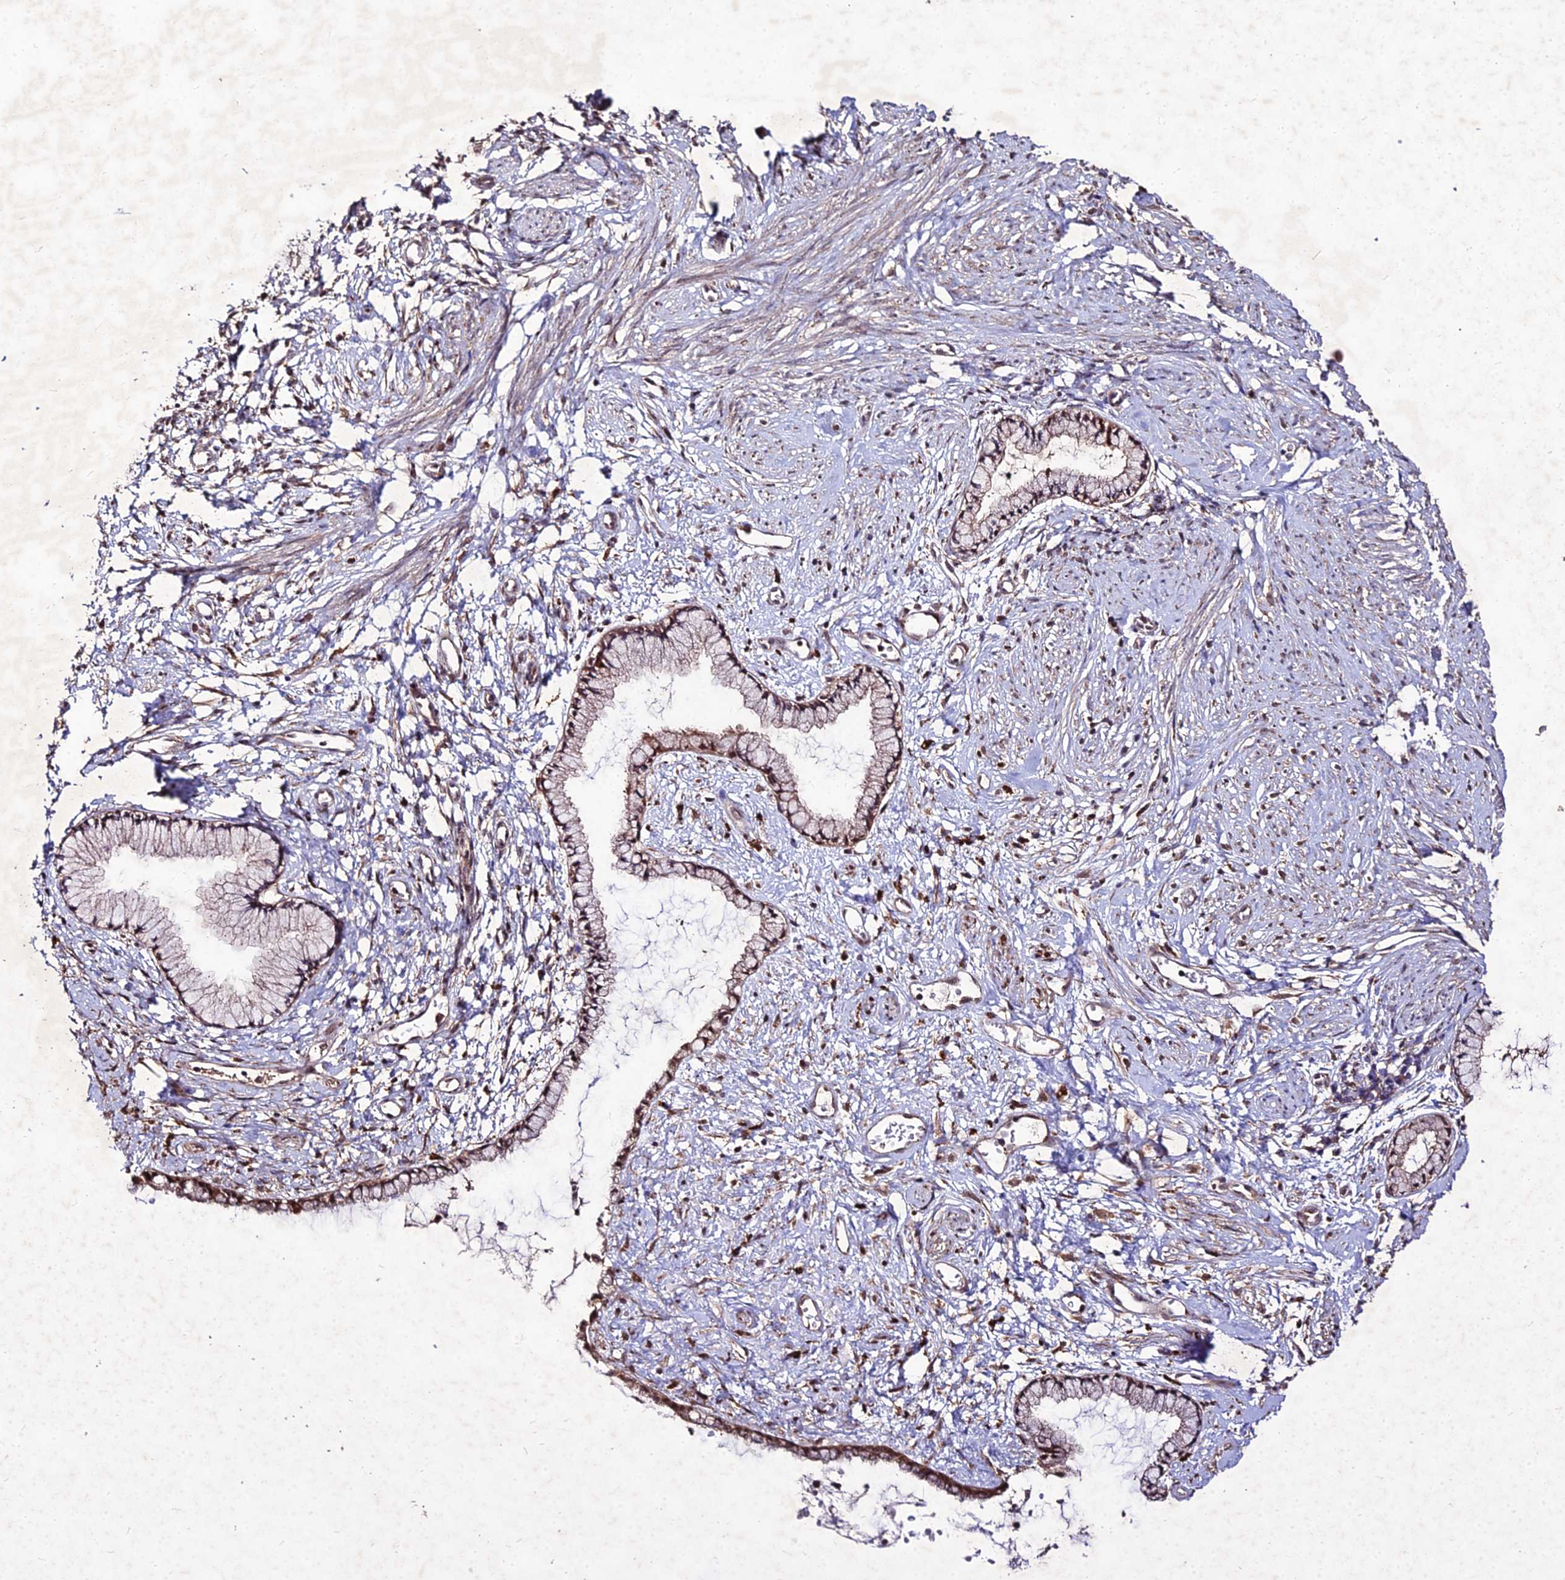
{"staining": {"intensity": "moderate", "quantity": ">75%", "location": "cytoplasmic/membranous,nuclear"}, "tissue": "cervix", "cell_type": "Glandular cells", "image_type": "normal", "snomed": [{"axis": "morphology", "description": "Normal tissue, NOS"}, {"axis": "topography", "description": "Cervix"}], "caption": "High-magnification brightfield microscopy of benign cervix stained with DAB (brown) and counterstained with hematoxylin (blue). glandular cells exhibit moderate cytoplasmic/membranous,nuclear positivity is appreciated in about>75% of cells.", "gene": "ZNF766", "patient": {"sex": "female", "age": 57}}